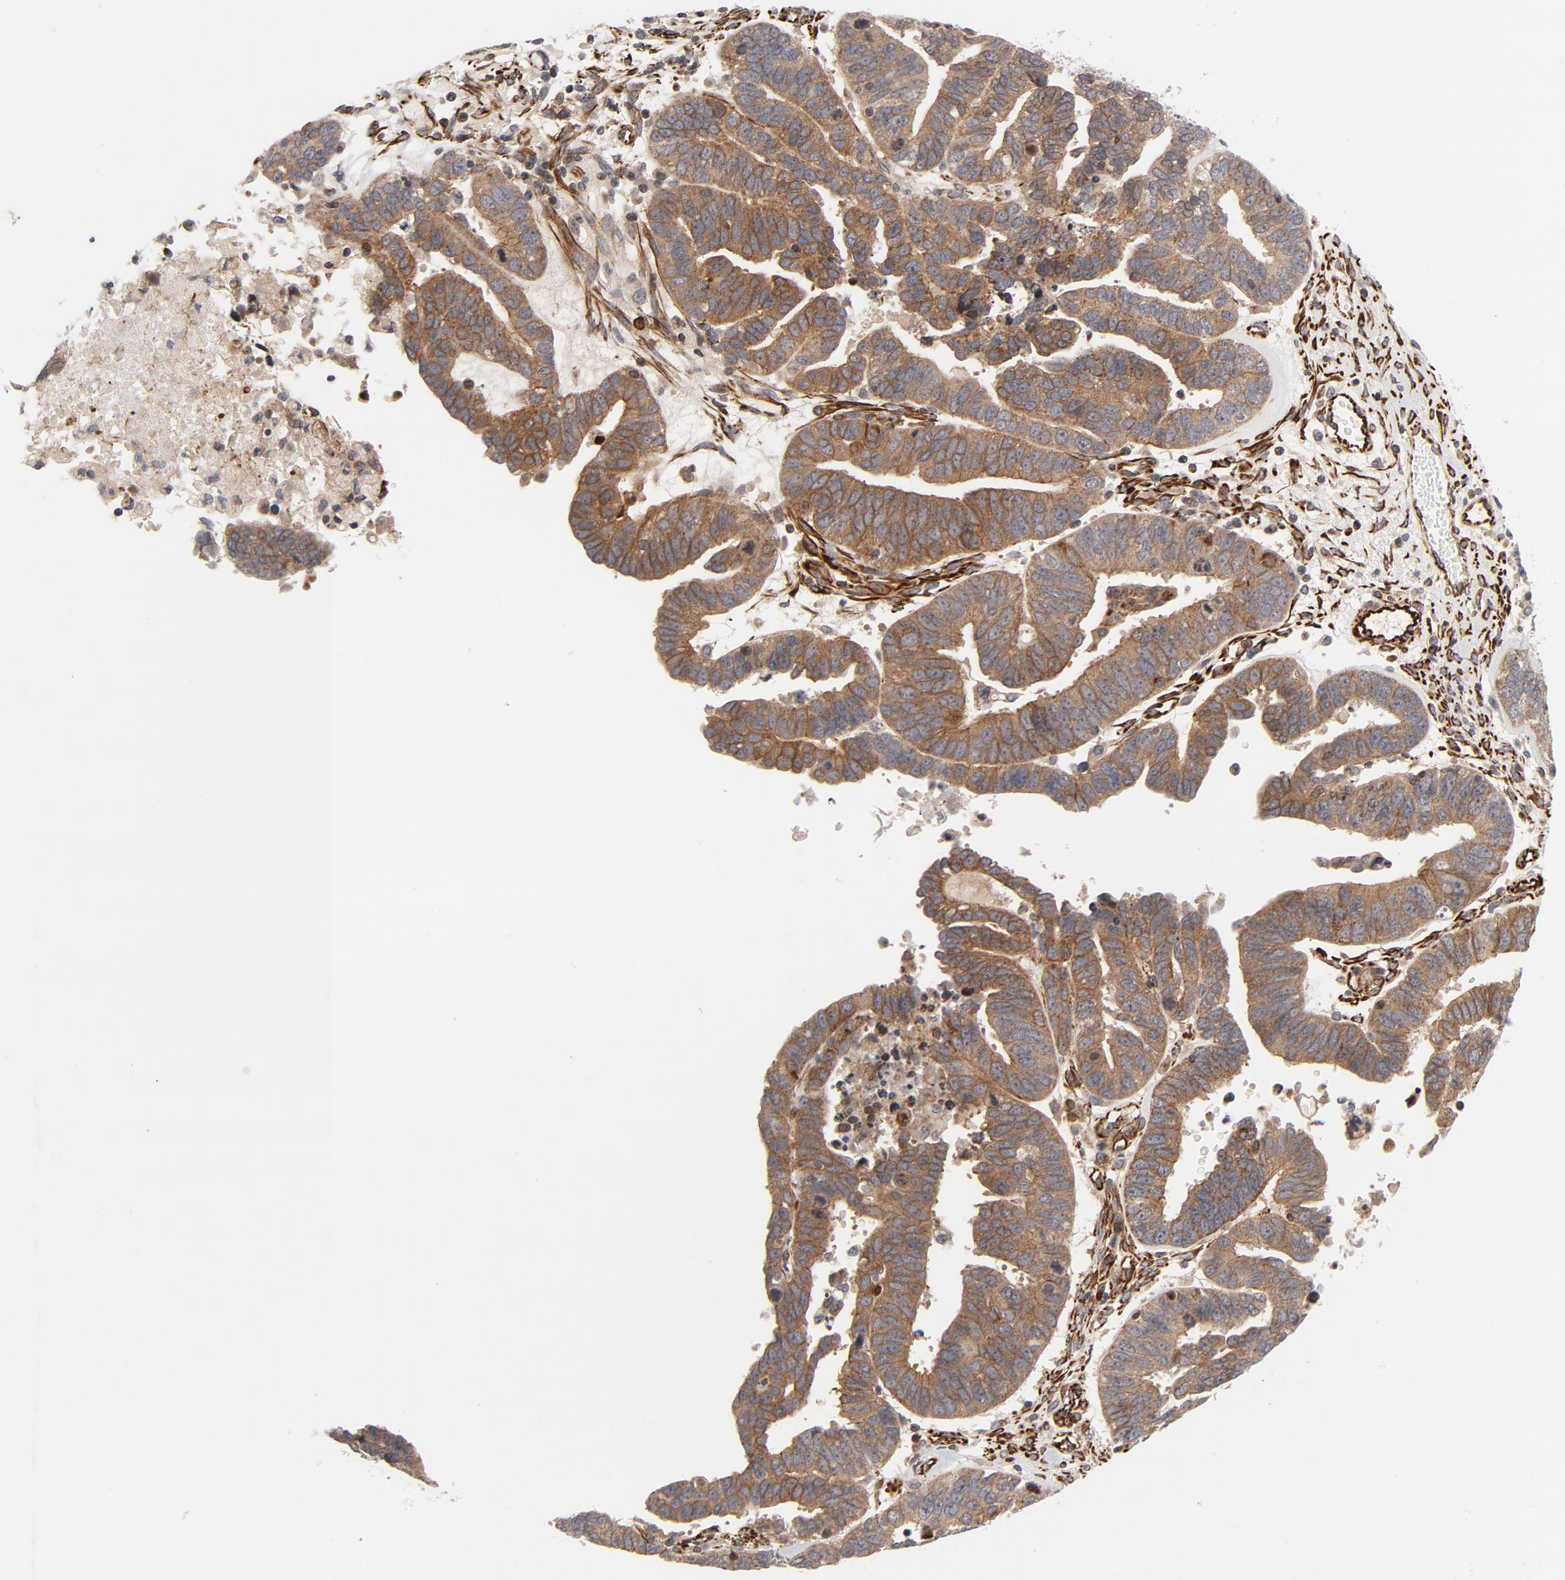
{"staining": {"intensity": "moderate", "quantity": ">75%", "location": "cytoplasmic/membranous"}, "tissue": "ovarian cancer", "cell_type": "Tumor cells", "image_type": "cancer", "snomed": [{"axis": "morphology", "description": "Carcinoma, endometroid"}, {"axis": "morphology", "description": "Cystadenocarcinoma, serous, NOS"}, {"axis": "topography", "description": "Ovary"}], "caption": "About >75% of tumor cells in human serous cystadenocarcinoma (ovarian) exhibit moderate cytoplasmic/membranous protein staining as visualized by brown immunohistochemical staining.", "gene": "DNAAF2", "patient": {"sex": "female", "age": 45}}